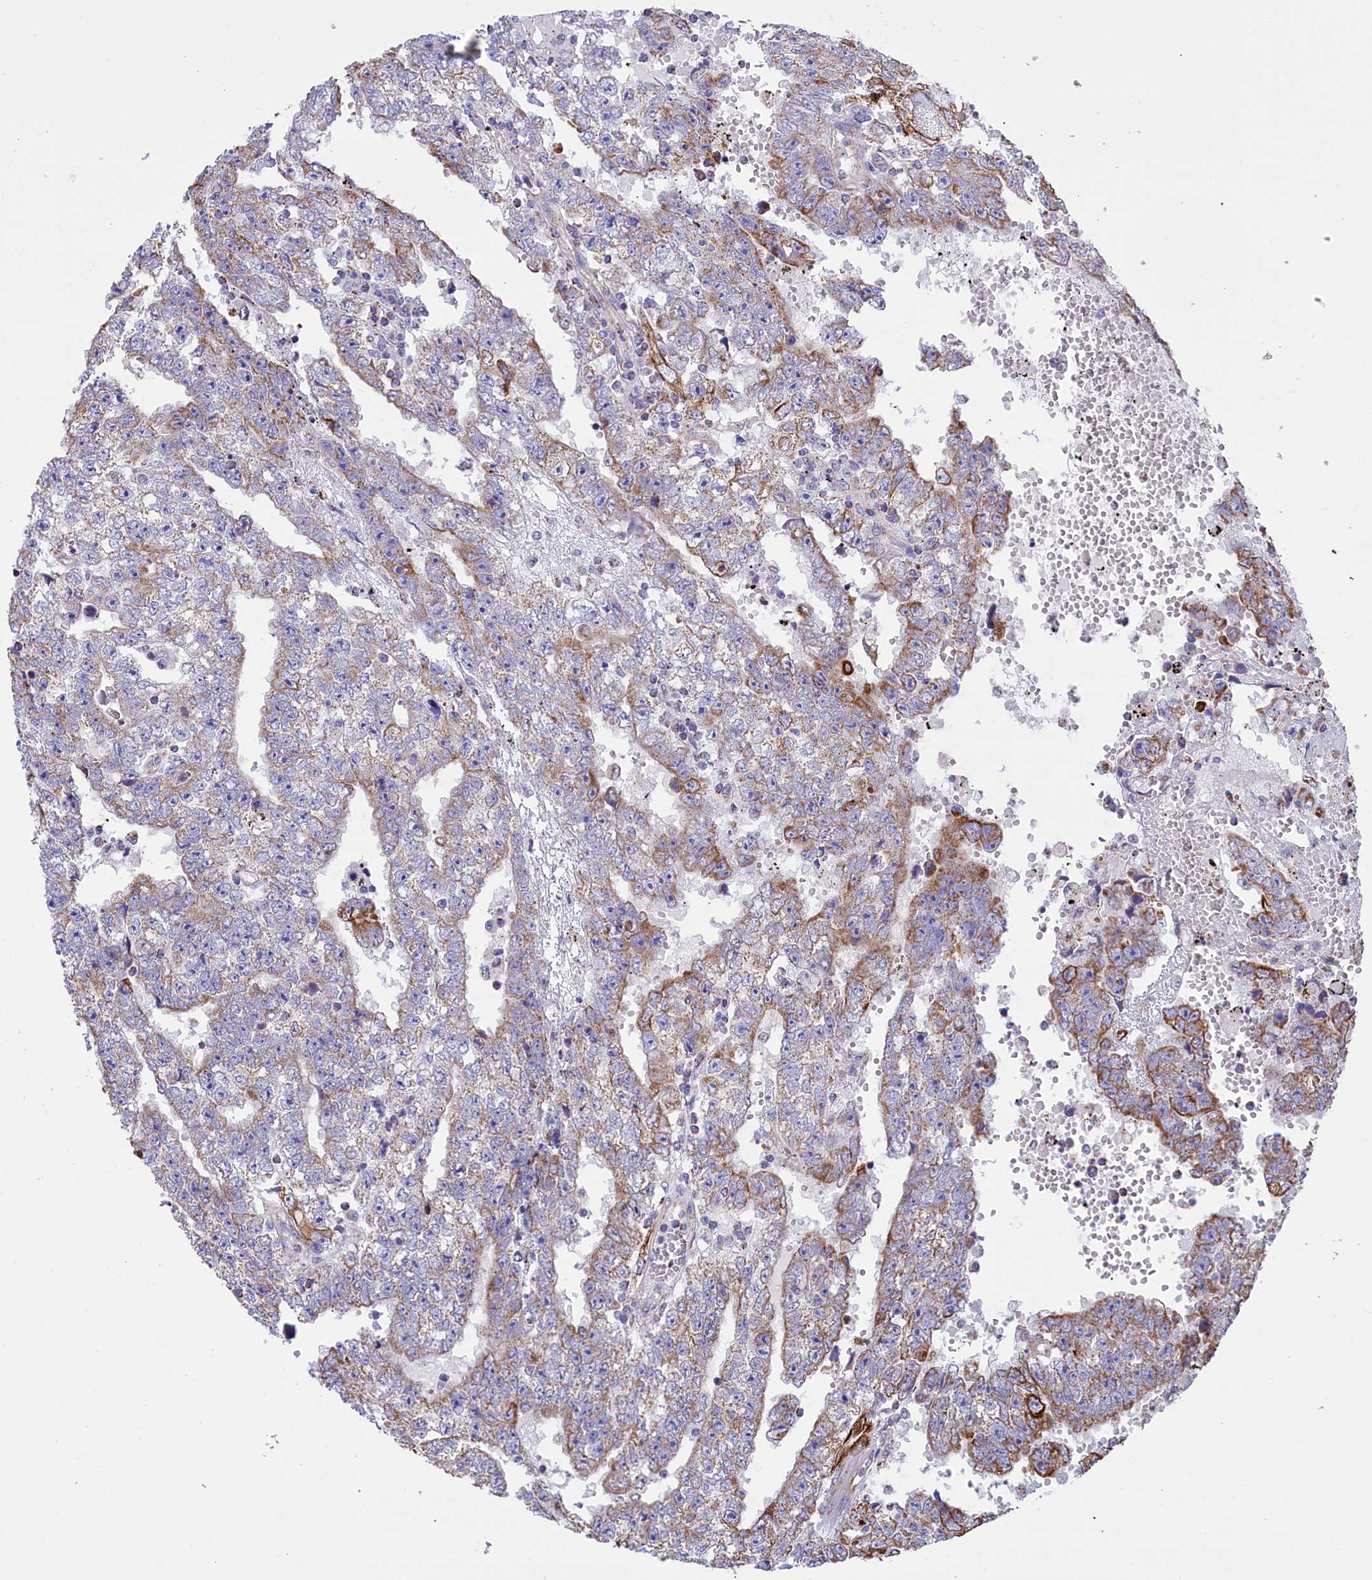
{"staining": {"intensity": "moderate", "quantity": "<25%", "location": "cytoplasmic/membranous"}, "tissue": "testis cancer", "cell_type": "Tumor cells", "image_type": "cancer", "snomed": [{"axis": "morphology", "description": "Carcinoma, Embryonal, NOS"}, {"axis": "topography", "description": "Testis"}], "caption": "Testis cancer (embryonal carcinoma) stained with DAB IHC reveals low levels of moderate cytoplasmic/membranous staining in approximately <25% of tumor cells.", "gene": "GATB", "patient": {"sex": "male", "age": 25}}